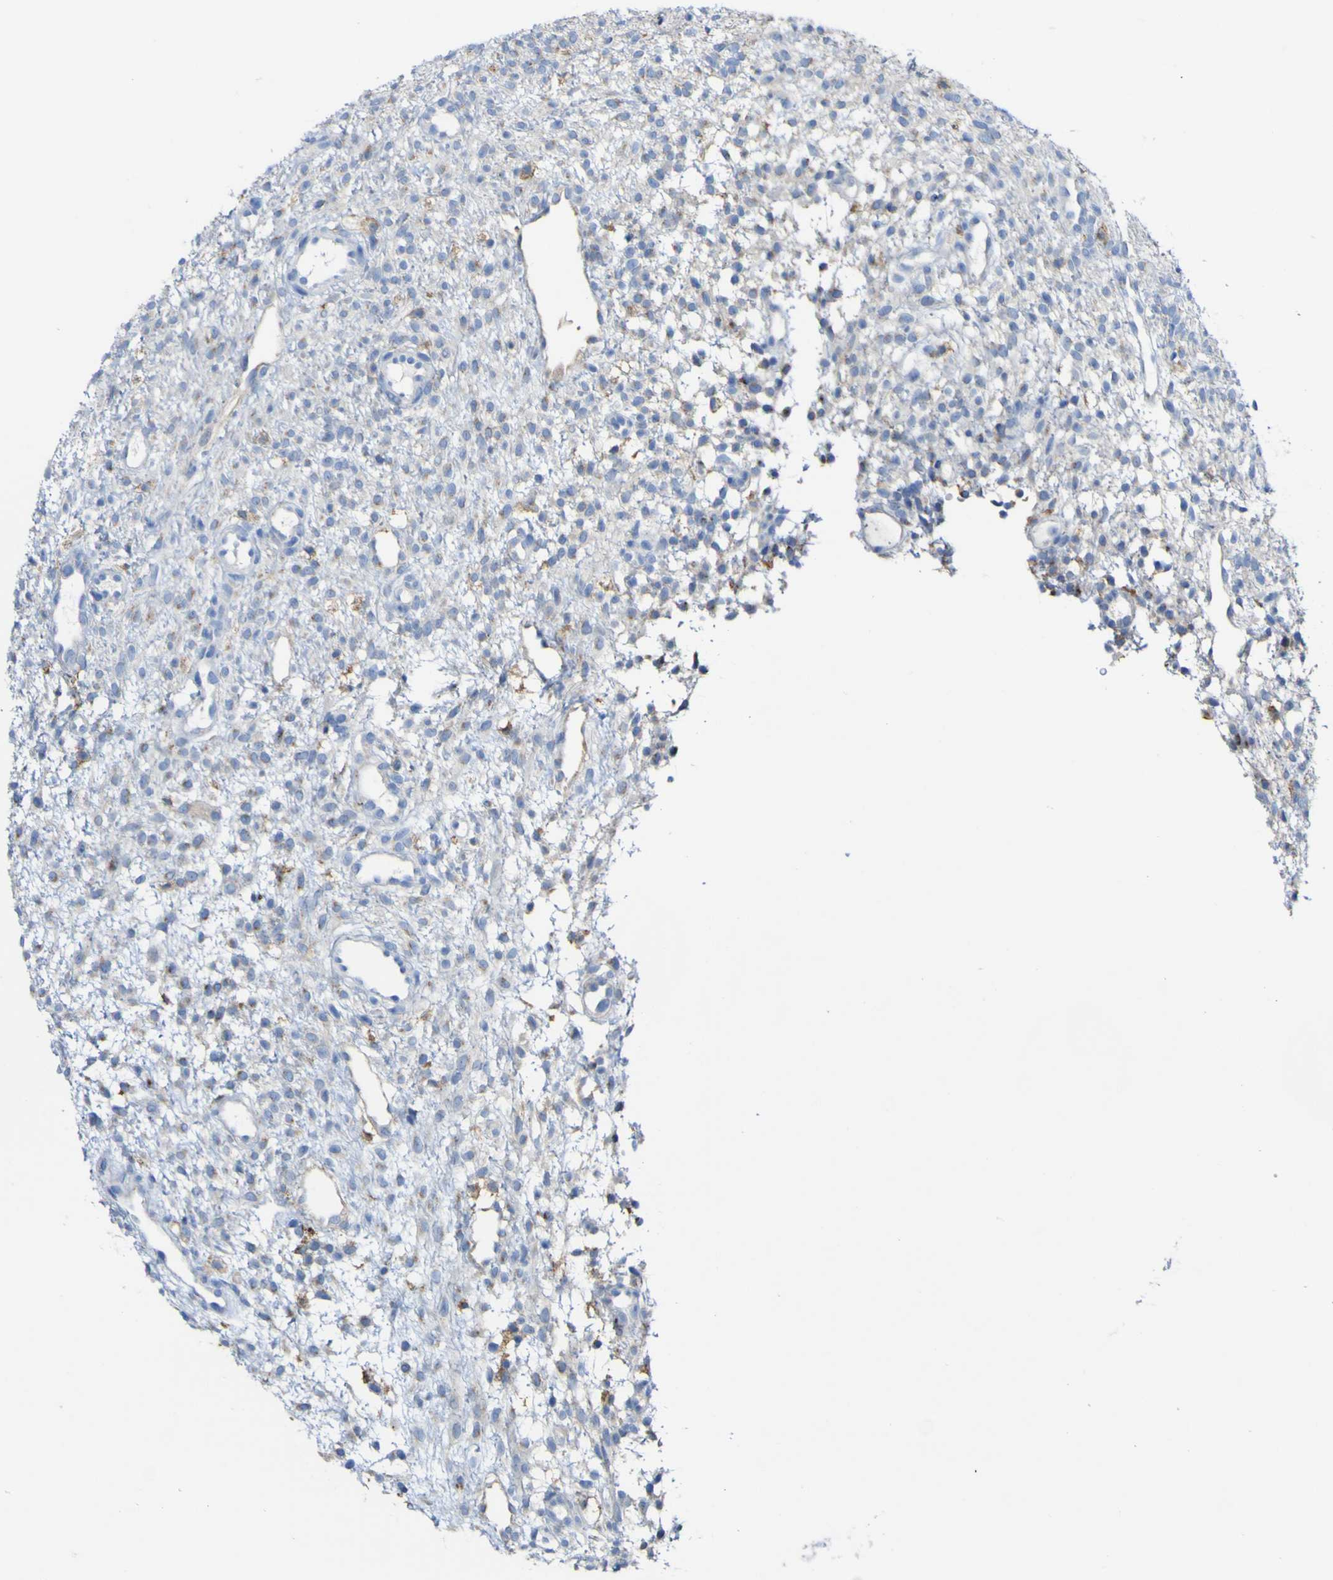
{"staining": {"intensity": "strong", "quantity": "<25%", "location": "cytoplasmic/membranous"}, "tissue": "ovary", "cell_type": "Ovarian stroma cells", "image_type": "normal", "snomed": [{"axis": "morphology", "description": "Normal tissue, NOS"}, {"axis": "morphology", "description": "Cyst, NOS"}, {"axis": "topography", "description": "Ovary"}], "caption": "Protein staining of normal ovary reveals strong cytoplasmic/membranous positivity in approximately <25% of ovarian stroma cells. (Stains: DAB (3,3'-diaminobenzidine) in brown, nuclei in blue, Microscopy: brightfield microscopy at high magnification).", "gene": "PTPRF", "patient": {"sex": "female", "age": 18}}